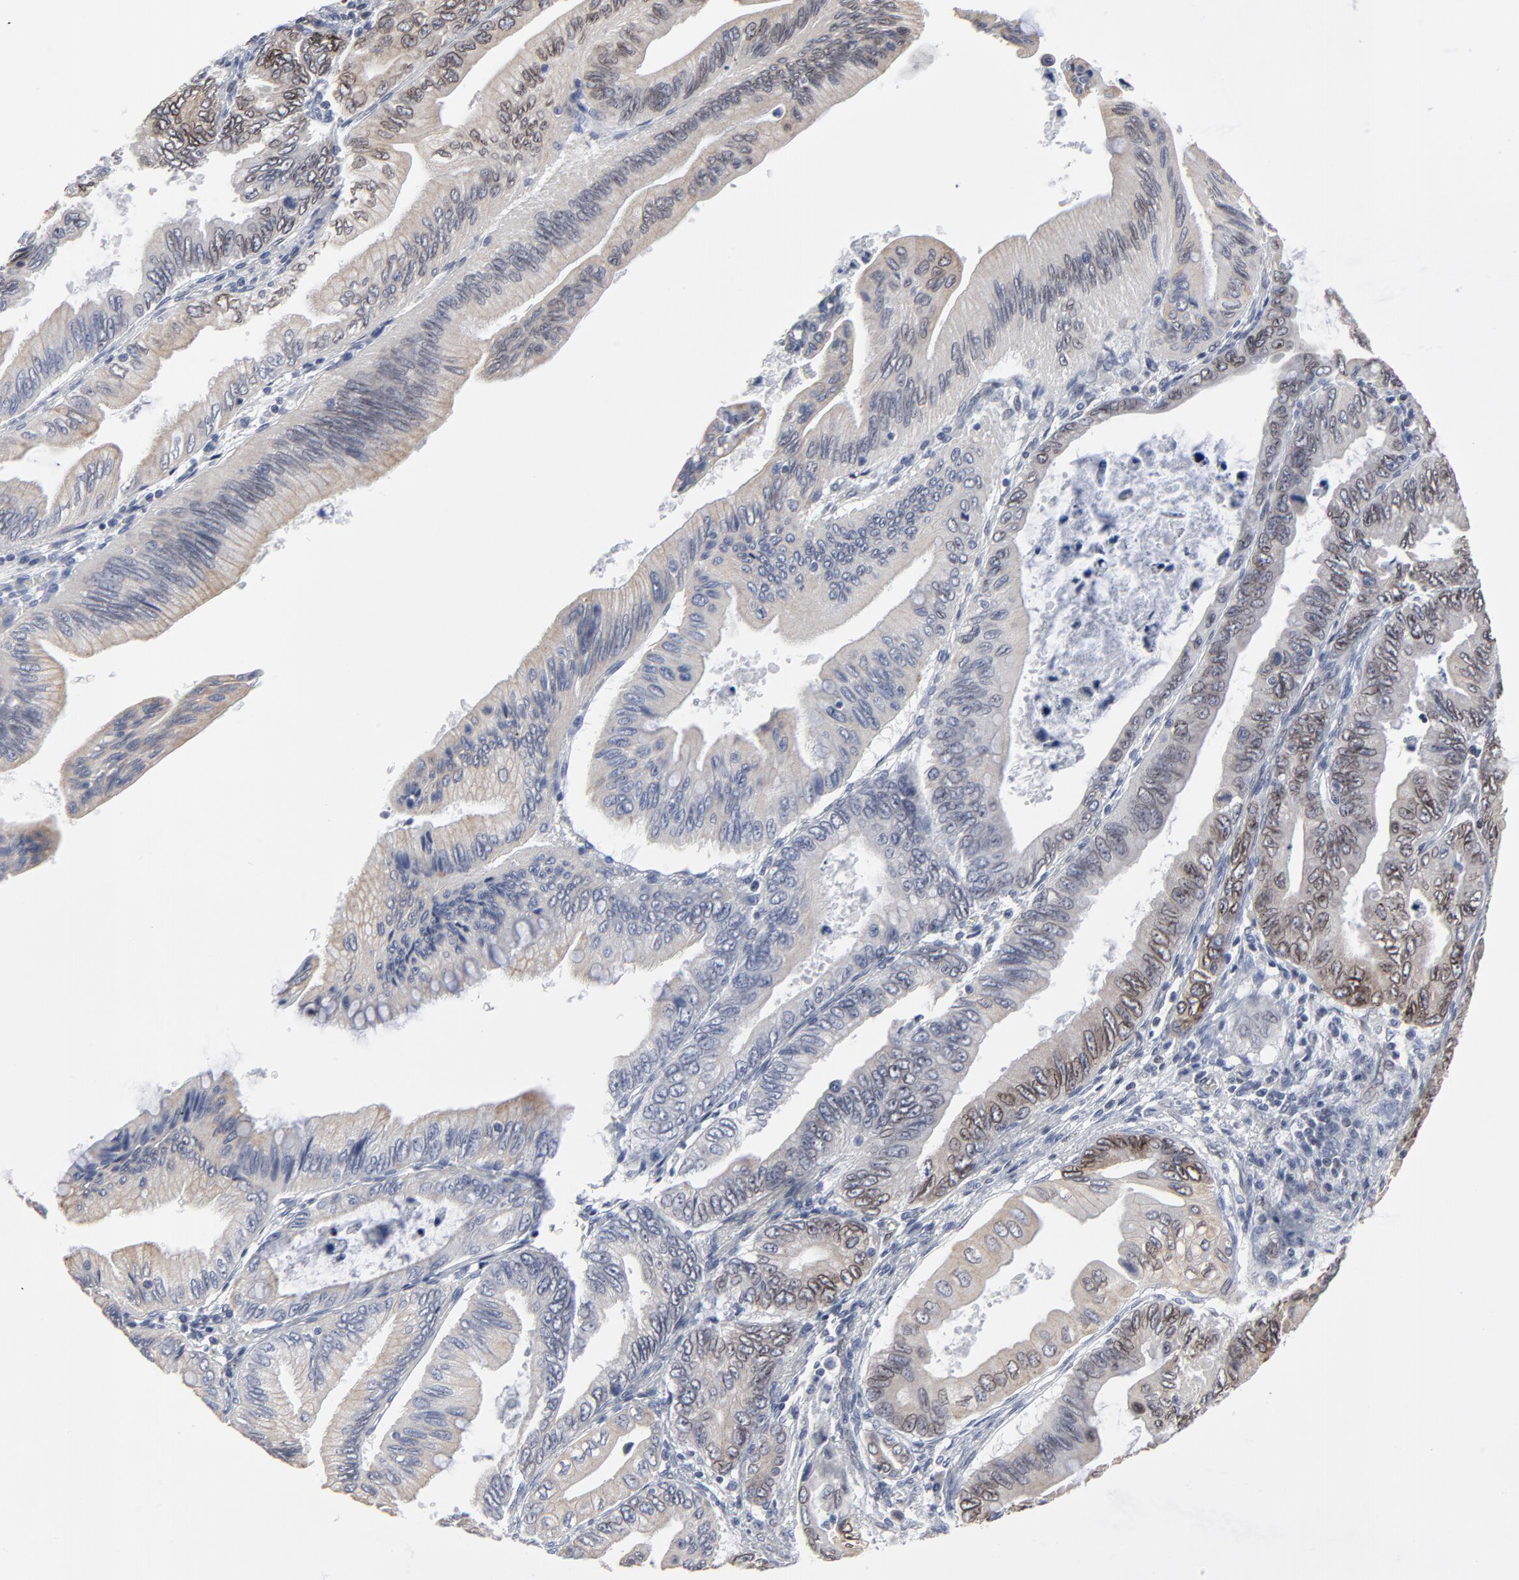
{"staining": {"intensity": "moderate", "quantity": ">75%", "location": "cytoplasmic/membranous,nuclear"}, "tissue": "pancreatic cancer", "cell_type": "Tumor cells", "image_type": "cancer", "snomed": [{"axis": "morphology", "description": "Adenocarcinoma, NOS"}, {"axis": "topography", "description": "Pancreas"}], "caption": "Protein staining of pancreatic adenocarcinoma tissue exhibits moderate cytoplasmic/membranous and nuclear positivity in about >75% of tumor cells.", "gene": "SYNE2", "patient": {"sex": "female", "age": 66}}